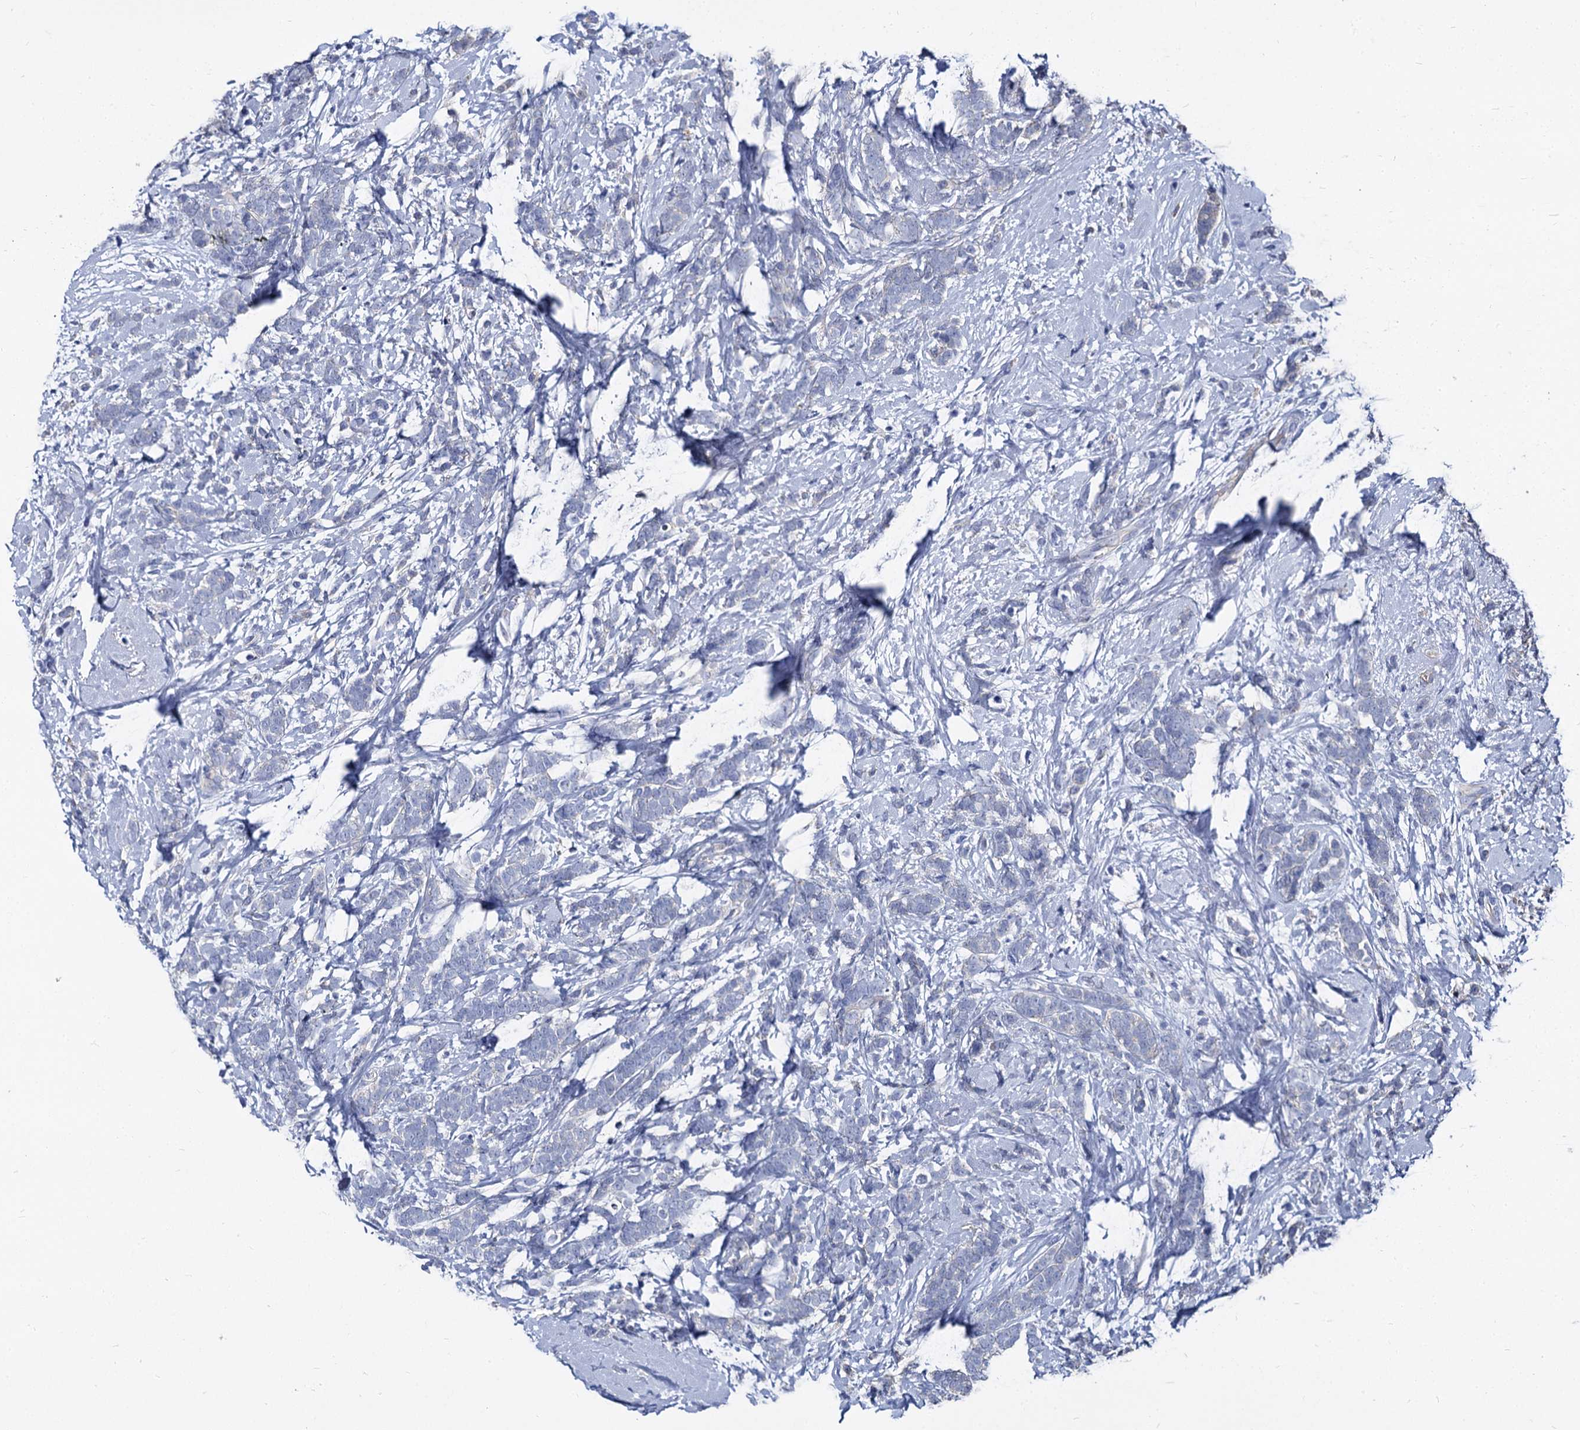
{"staining": {"intensity": "negative", "quantity": "none", "location": "none"}, "tissue": "breast cancer", "cell_type": "Tumor cells", "image_type": "cancer", "snomed": [{"axis": "morphology", "description": "Lobular carcinoma"}, {"axis": "topography", "description": "Breast"}], "caption": "Tumor cells are negative for protein expression in human breast cancer (lobular carcinoma).", "gene": "CBFB", "patient": {"sex": "female", "age": 58}}